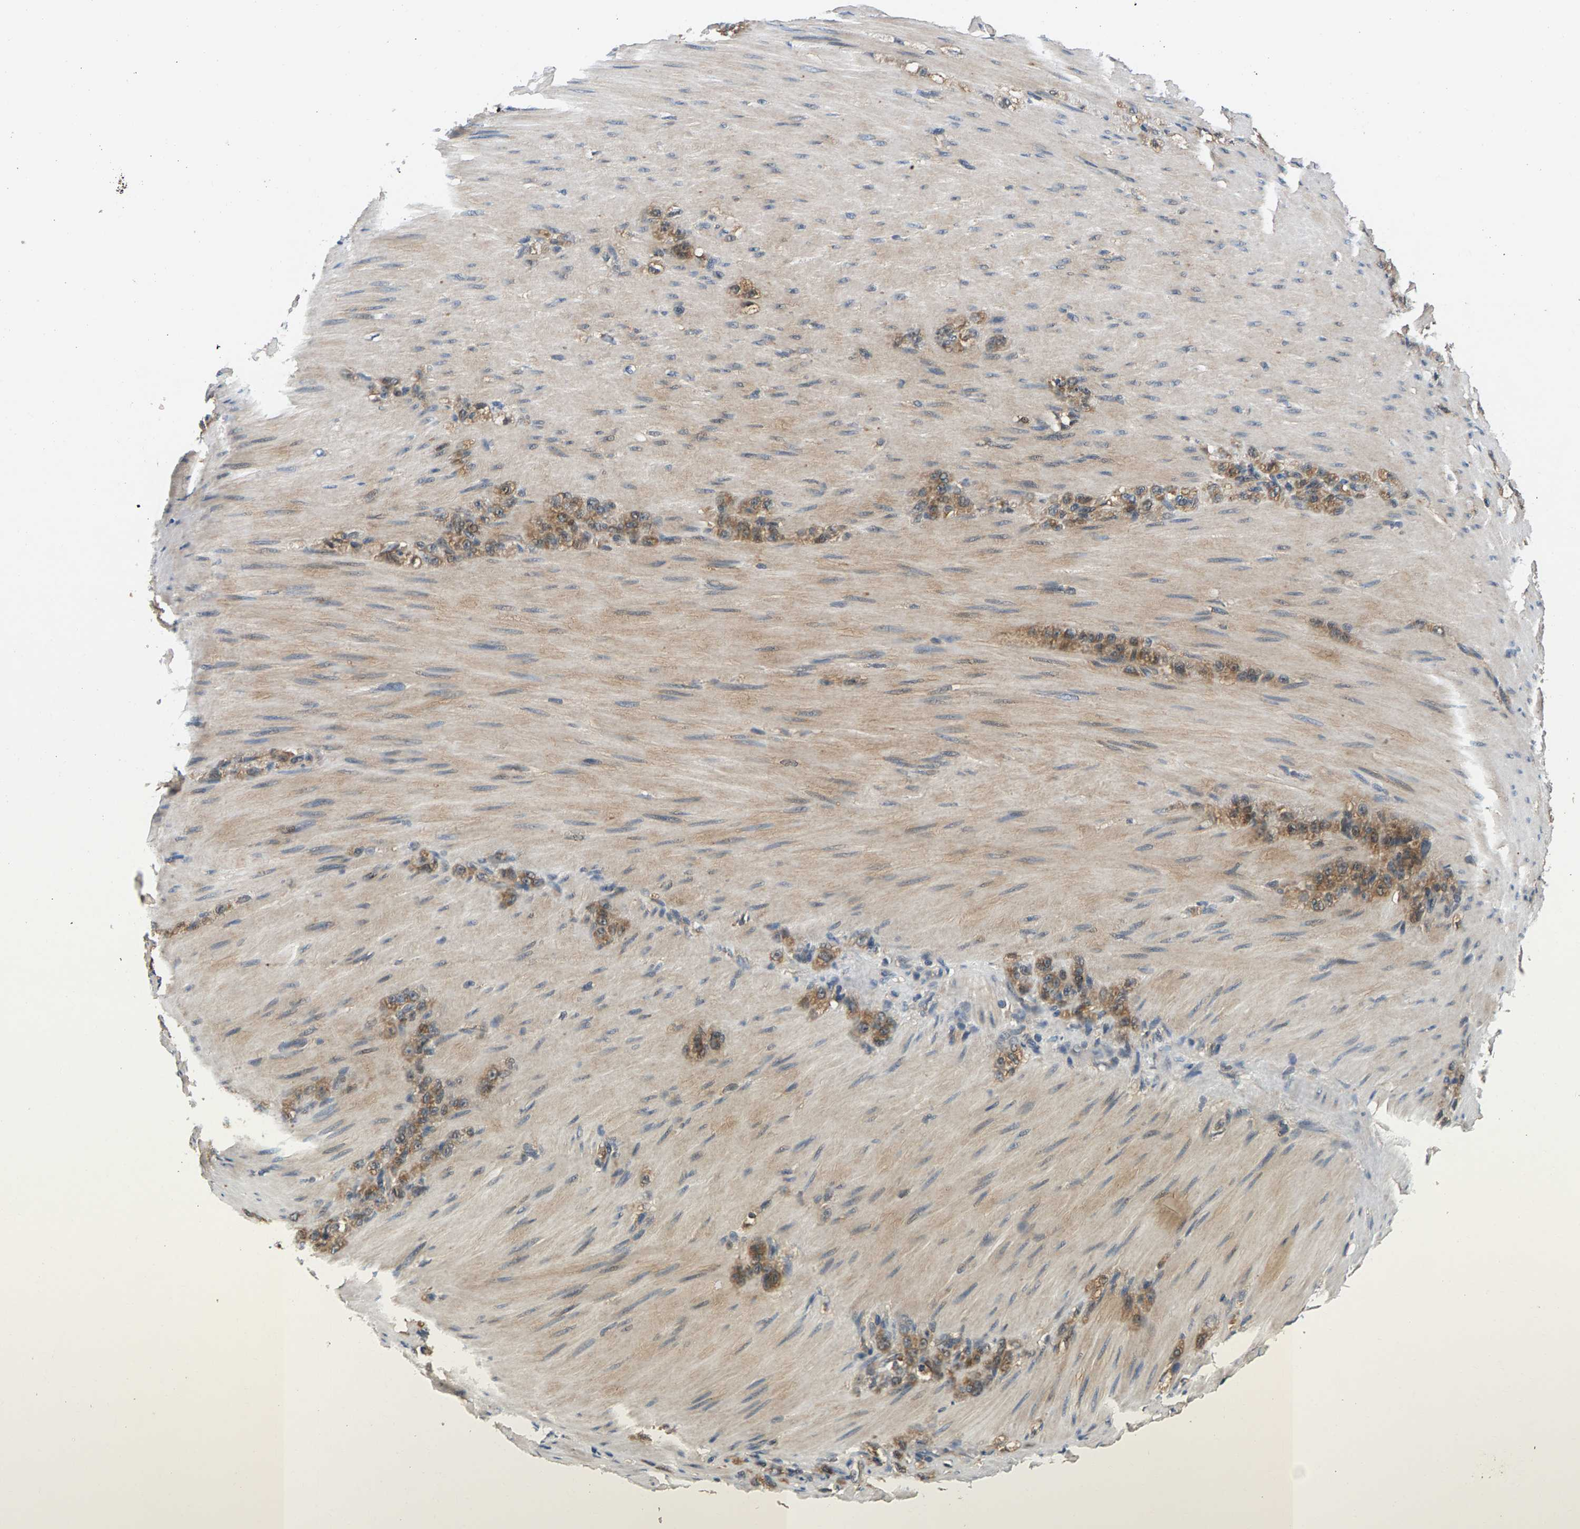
{"staining": {"intensity": "moderate", "quantity": ">75%", "location": "cytoplasmic/membranous"}, "tissue": "stomach cancer", "cell_type": "Tumor cells", "image_type": "cancer", "snomed": [{"axis": "morphology", "description": "Normal tissue, NOS"}, {"axis": "morphology", "description": "Adenocarcinoma, NOS"}, {"axis": "topography", "description": "Stomach"}], "caption": "A high-resolution histopathology image shows IHC staining of stomach cancer, which displays moderate cytoplasmic/membranous positivity in approximately >75% of tumor cells. The protein of interest is shown in brown color, while the nuclei are stained blue.", "gene": "FAM78A", "patient": {"sex": "male", "age": 82}}